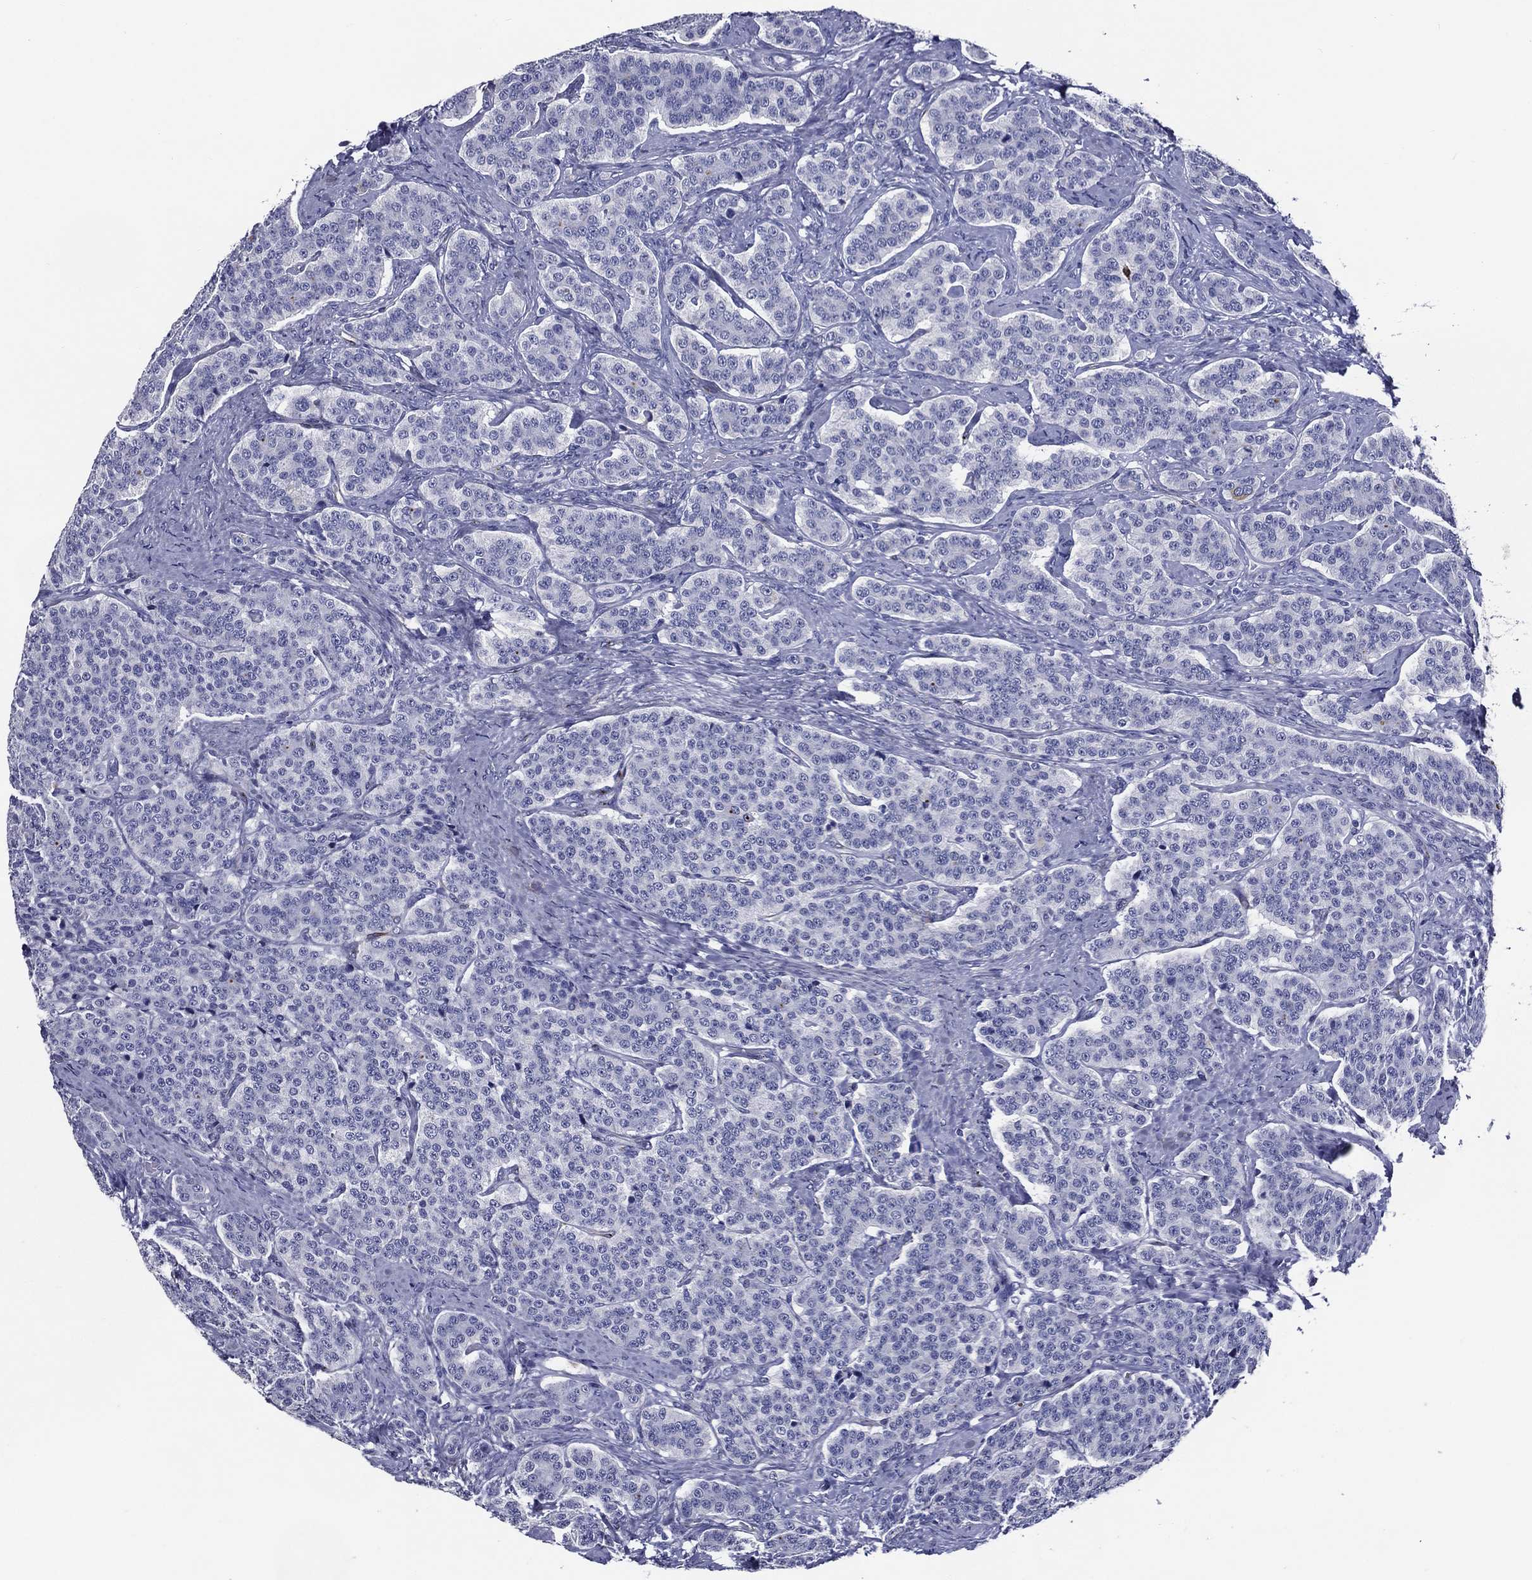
{"staining": {"intensity": "negative", "quantity": "none", "location": "none"}, "tissue": "carcinoid", "cell_type": "Tumor cells", "image_type": "cancer", "snomed": [{"axis": "morphology", "description": "Carcinoid, malignant, NOS"}, {"axis": "topography", "description": "Small intestine"}], "caption": "Histopathology image shows no protein positivity in tumor cells of malignant carcinoid tissue.", "gene": "ACE2", "patient": {"sex": "female", "age": 58}}